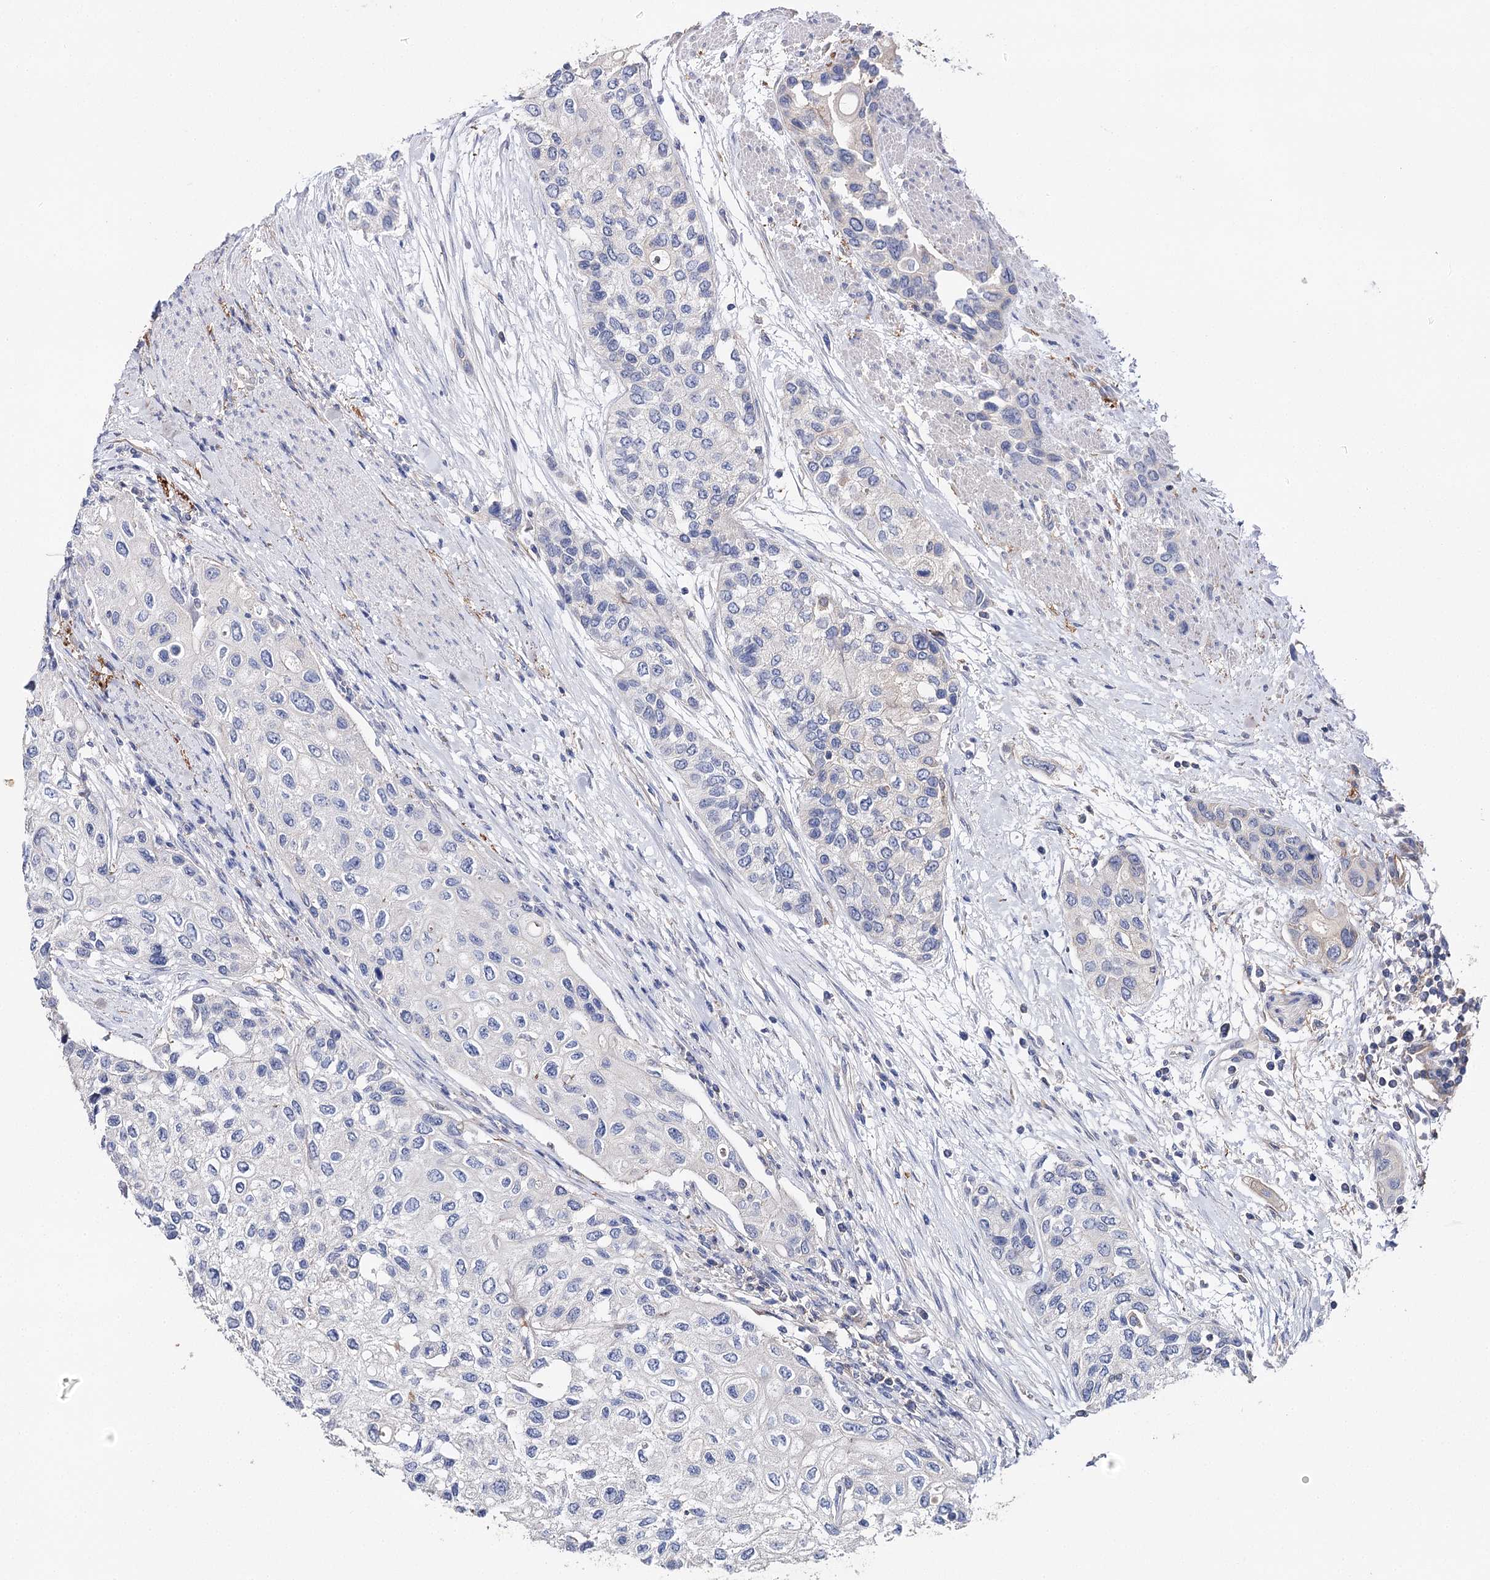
{"staining": {"intensity": "negative", "quantity": "none", "location": "none"}, "tissue": "urothelial cancer", "cell_type": "Tumor cells", "image_type": "cancer", "snomed": [{"axis": "morphology", "description": "Normal tissue, NOS"}, {"axis": "morphology", "description": "Urothelial carcinoma, High grade"}, {"axis": "topography", "description": "Vascular tissue"}, {"axis": "topography", "description": "Urinary bladder"}], "caption": "Urothelial carcinoma (high-grade) stained for a protein using IHC exhibits no staining tumor cells.", "gene": "EPYC", "patient": {"sex": "female", "age": 56}}